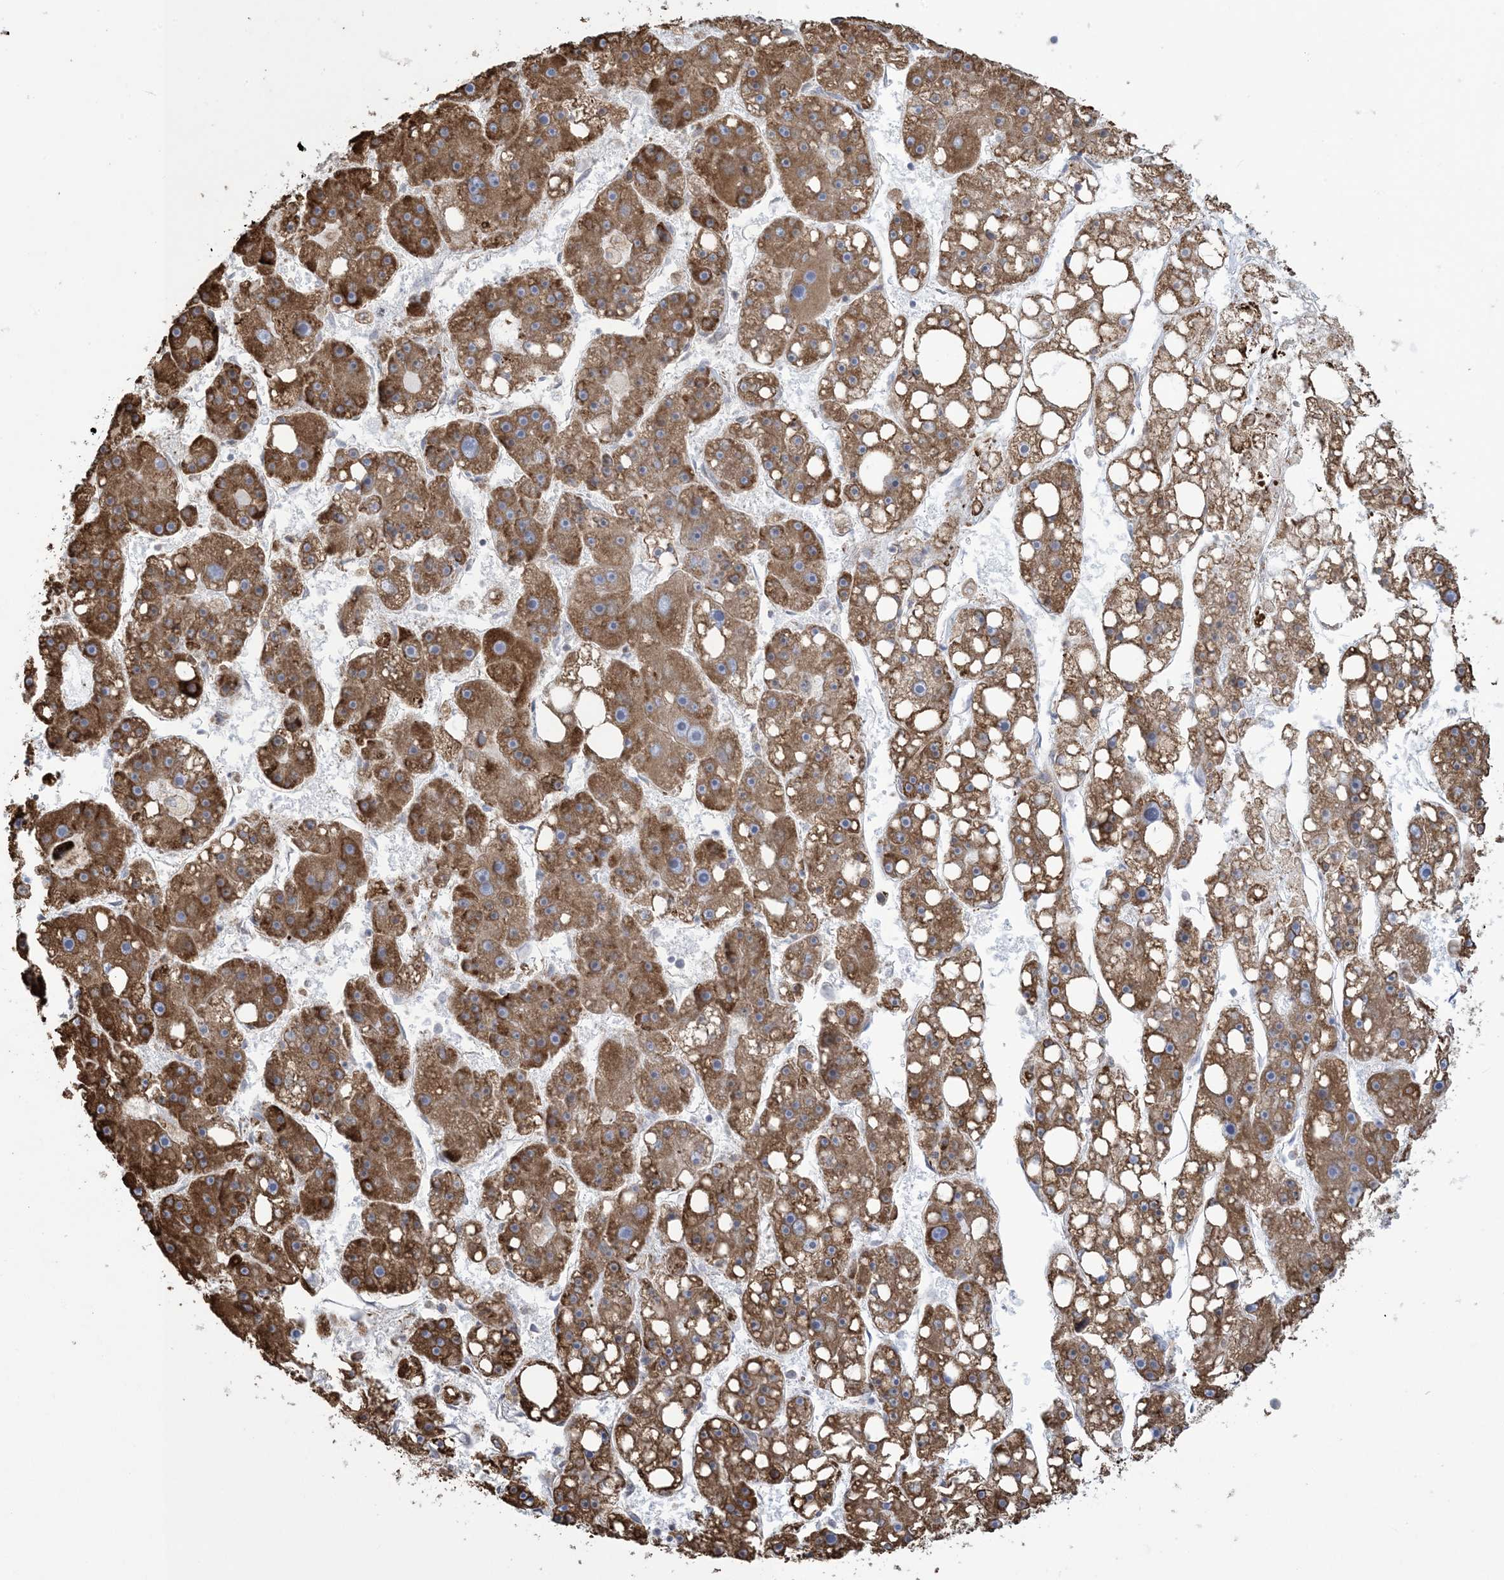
{"staining": {"intensity": "strong", "quantity": ">75%", "location": "cytoplasmic/membranous"}, "tissue": "liver cancer", "cell_type": "Tumor cells", "image_type": "cancer", "snomed": [{"axis": "morphology", "description": "Carcinoma, Hepatocellular, NOS"}, {"axis": "topography", "description": "Liver"}], "caption": "A high-resolution micrograph shows IHC staining of liver cancer, which reveals strong cytoplasmic/membranous expression in about >75% of tumor cells. The staining is performed using DAB (3,3'-diaminobenzidine) brown chromogen to label protein expression. The nuclei are counter-stained blue using hematoxylin.", "gene": "SHANK1", "patient": {"sex": "female", "age": 61}}